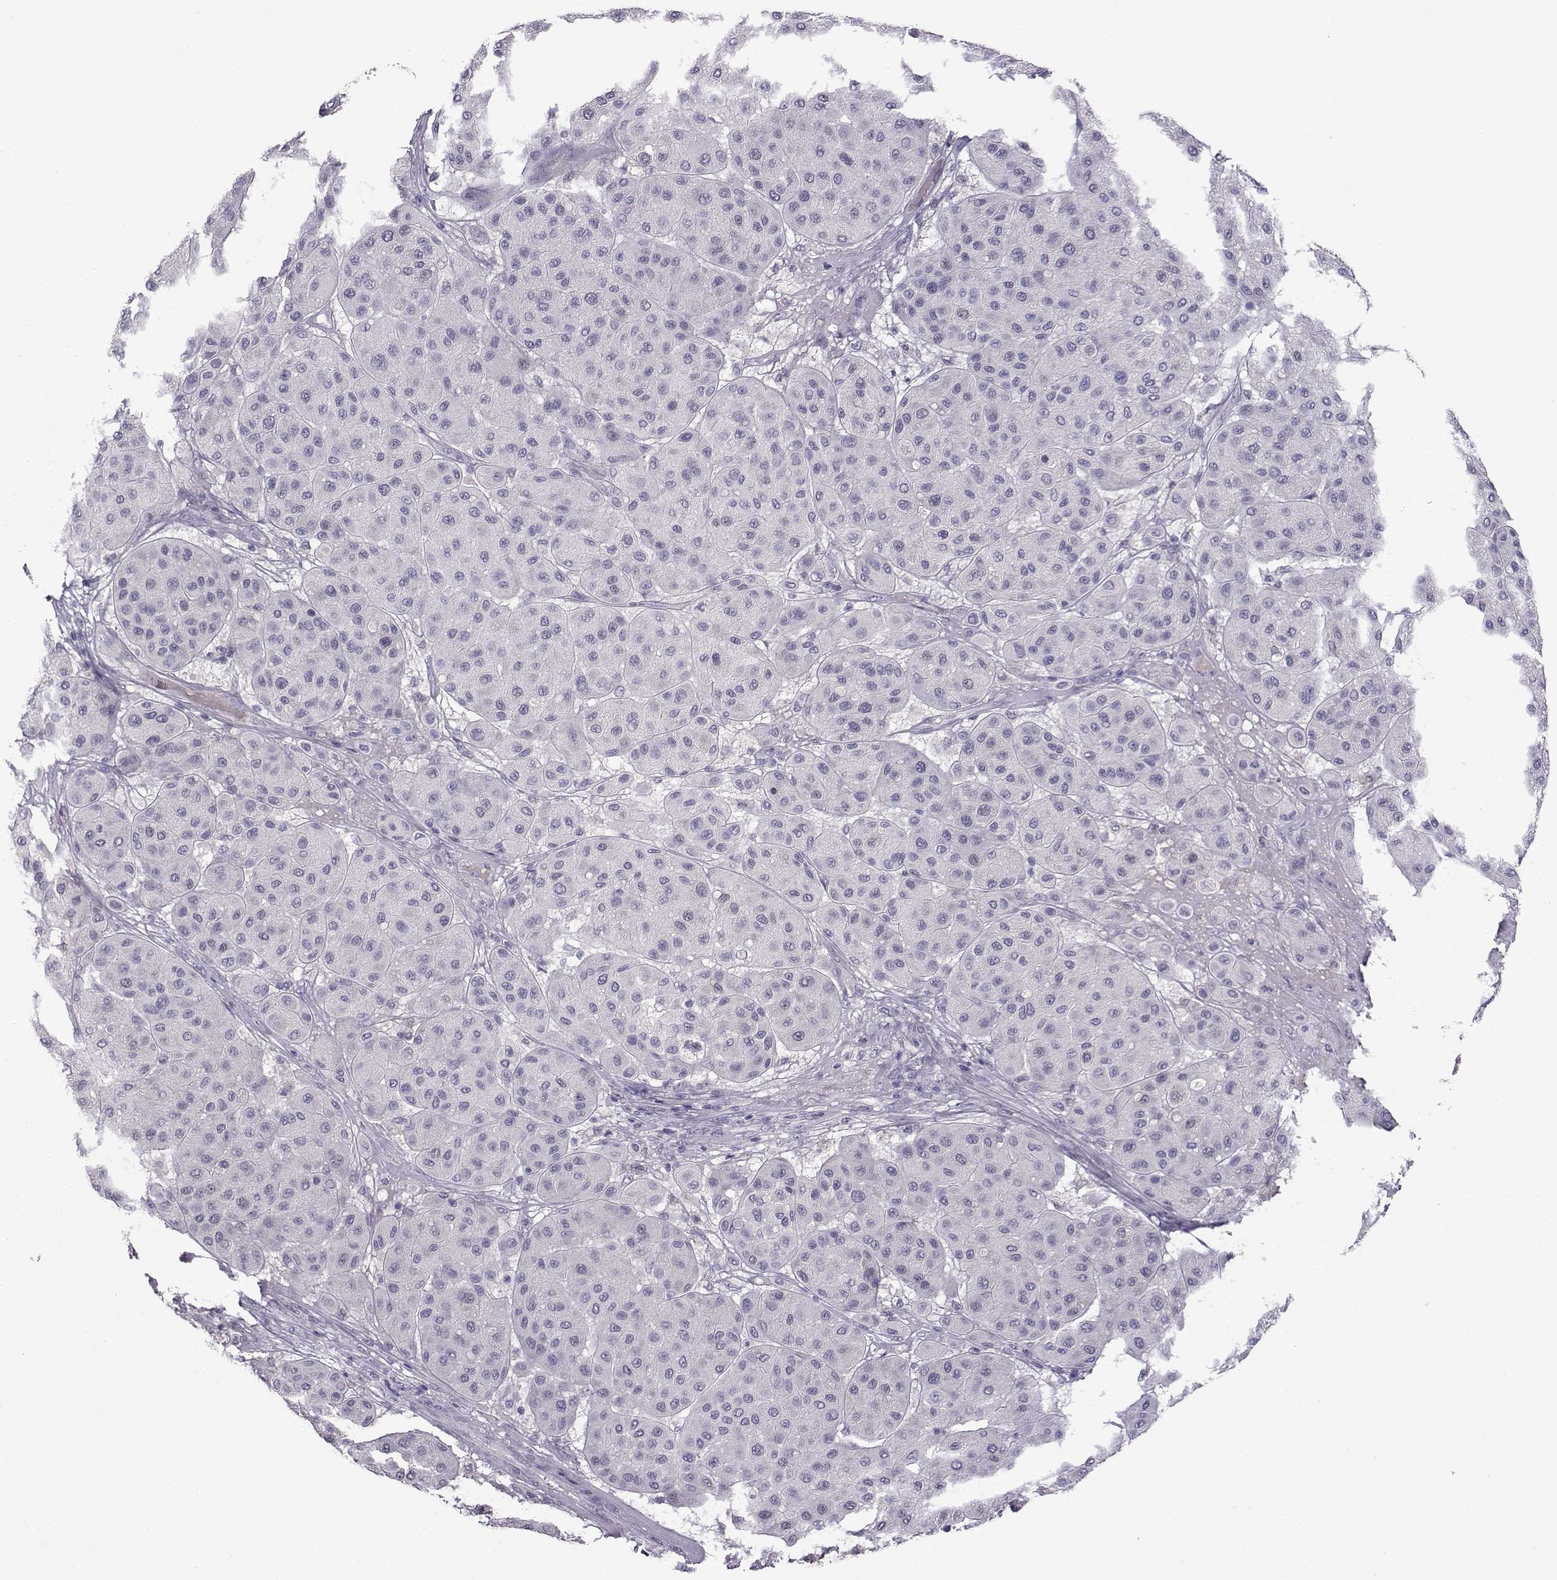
{"staining": {"intensity": "negative", "quantity": "none", "location": "none"}, "tissue": "melanoma", "cell_type": "Tumor cells", "image_type": "cancer", "snomed": [{"axis": "morphology", "description": "Malignant melanoma, Metastatic site"}, {"axis": "topography", "description": "Smooth muscle"}], "caption": "Tumor cells show no significant protein expression in malignant melanoma (metastatic site).", "gene": "CRYBB1", "patient": {"sex": "male", "age": 41}}